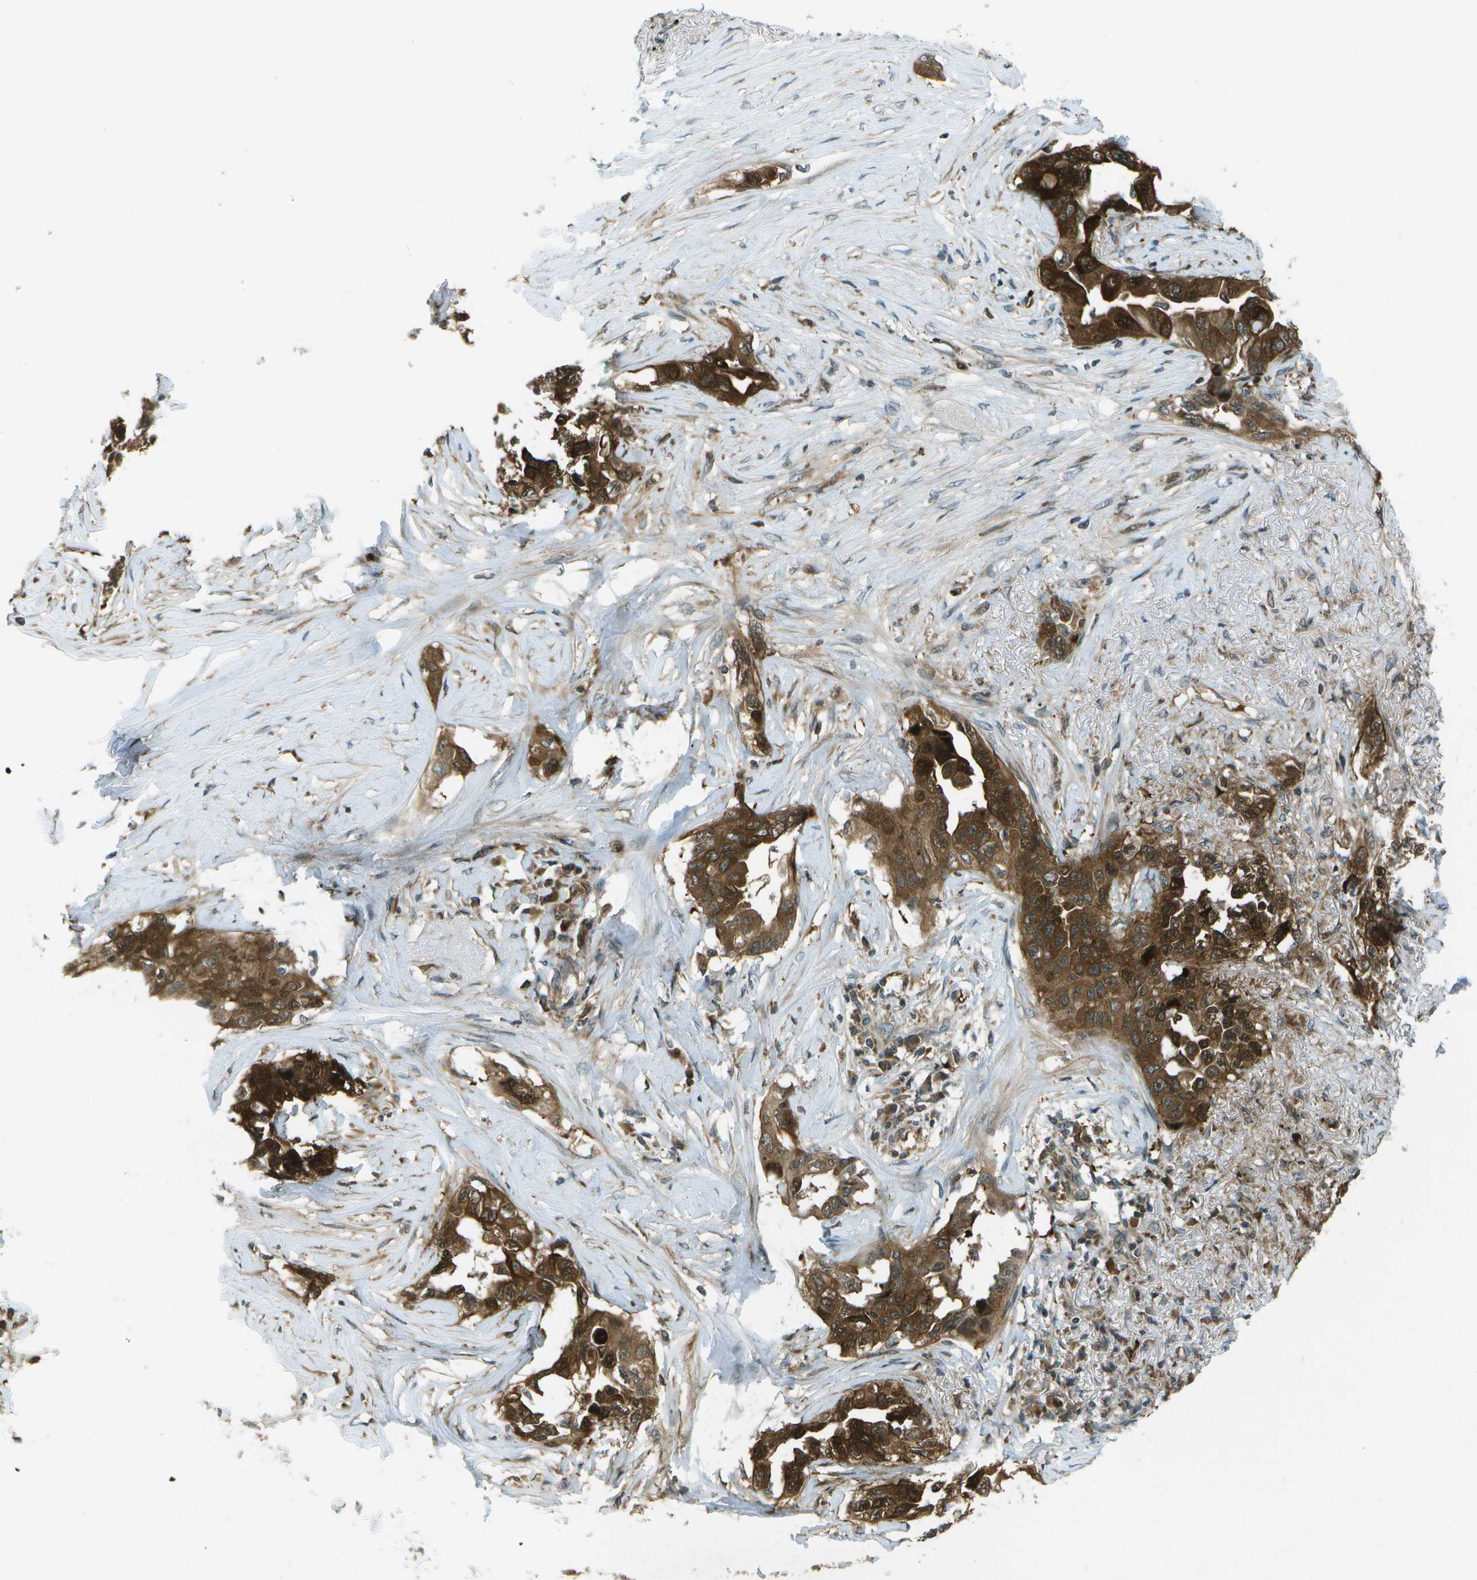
{"staining": {"intensity": "strong", "quantity": ">75%", "location": "cytoplasmic/membranous"}, "tissue": "lung cancer", "cell_type": "Tumor cells", "image_type": "cancer", "snomed": [{"axis": "morphology", "description": "Adenocarcinoma, NOS"}, {"axis": "topography", "description": "Lung"}], "caption": "High-magnification brightfield microscopy of lung cancer stained with DAB (3,3'-diaminobenzidine) (brown) and counterstained with hematoxylin (blue). tumor cells exhibit strong cytoplasmic/membranous staining is identified in approximately>75% of cells. (DAB (3,3'-diaminobenzidine) = brown stain, brightfield microscopy at high magnification).", "gene": "TMEM19", "patient": {"sex": "female", "age": 51}}